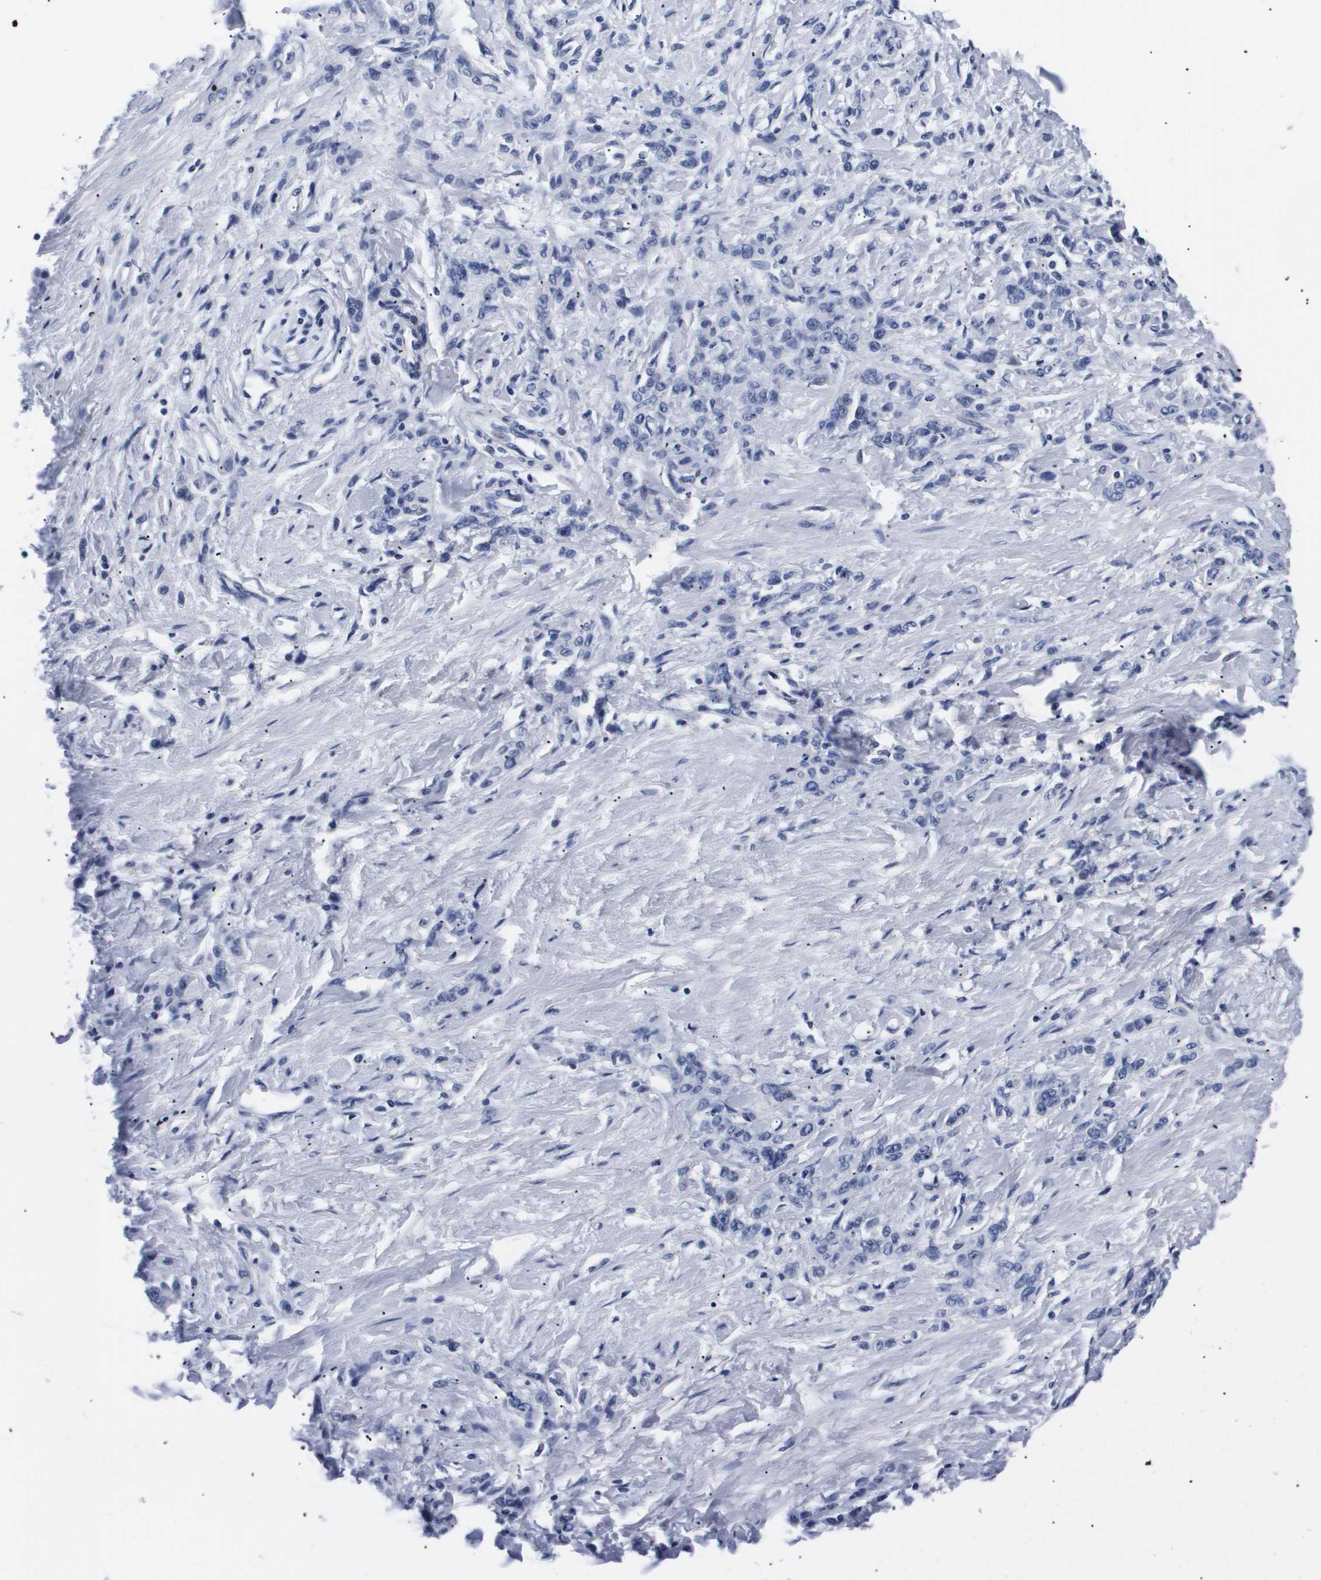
{"staining": {"intensity": "negative", "quantity": "none", "location": "none"}, "tissue": "stomach cancer", "cell_type": "Tumor cells", "image_type": "cancer", "snomed": [{"axis": "morphology", "description": "Normal tissue, NOS"}, {"axis": "morphology", "description": "Adenocarcinoma, NOS"}, {"axis": "topography", "description": "Stomach"}], "caption": "Histopathology image shows no protein positivity in tumor cells of stomach cancer tissue. Brightfield microscopy of IHC stained with DAB (3,3'-diaminobenzidine) (brown) and hematoxylin (blue), captured at high magnification.", "gene": "ATP6V0A4", "patient": {"sex": "male", "age": 82}}